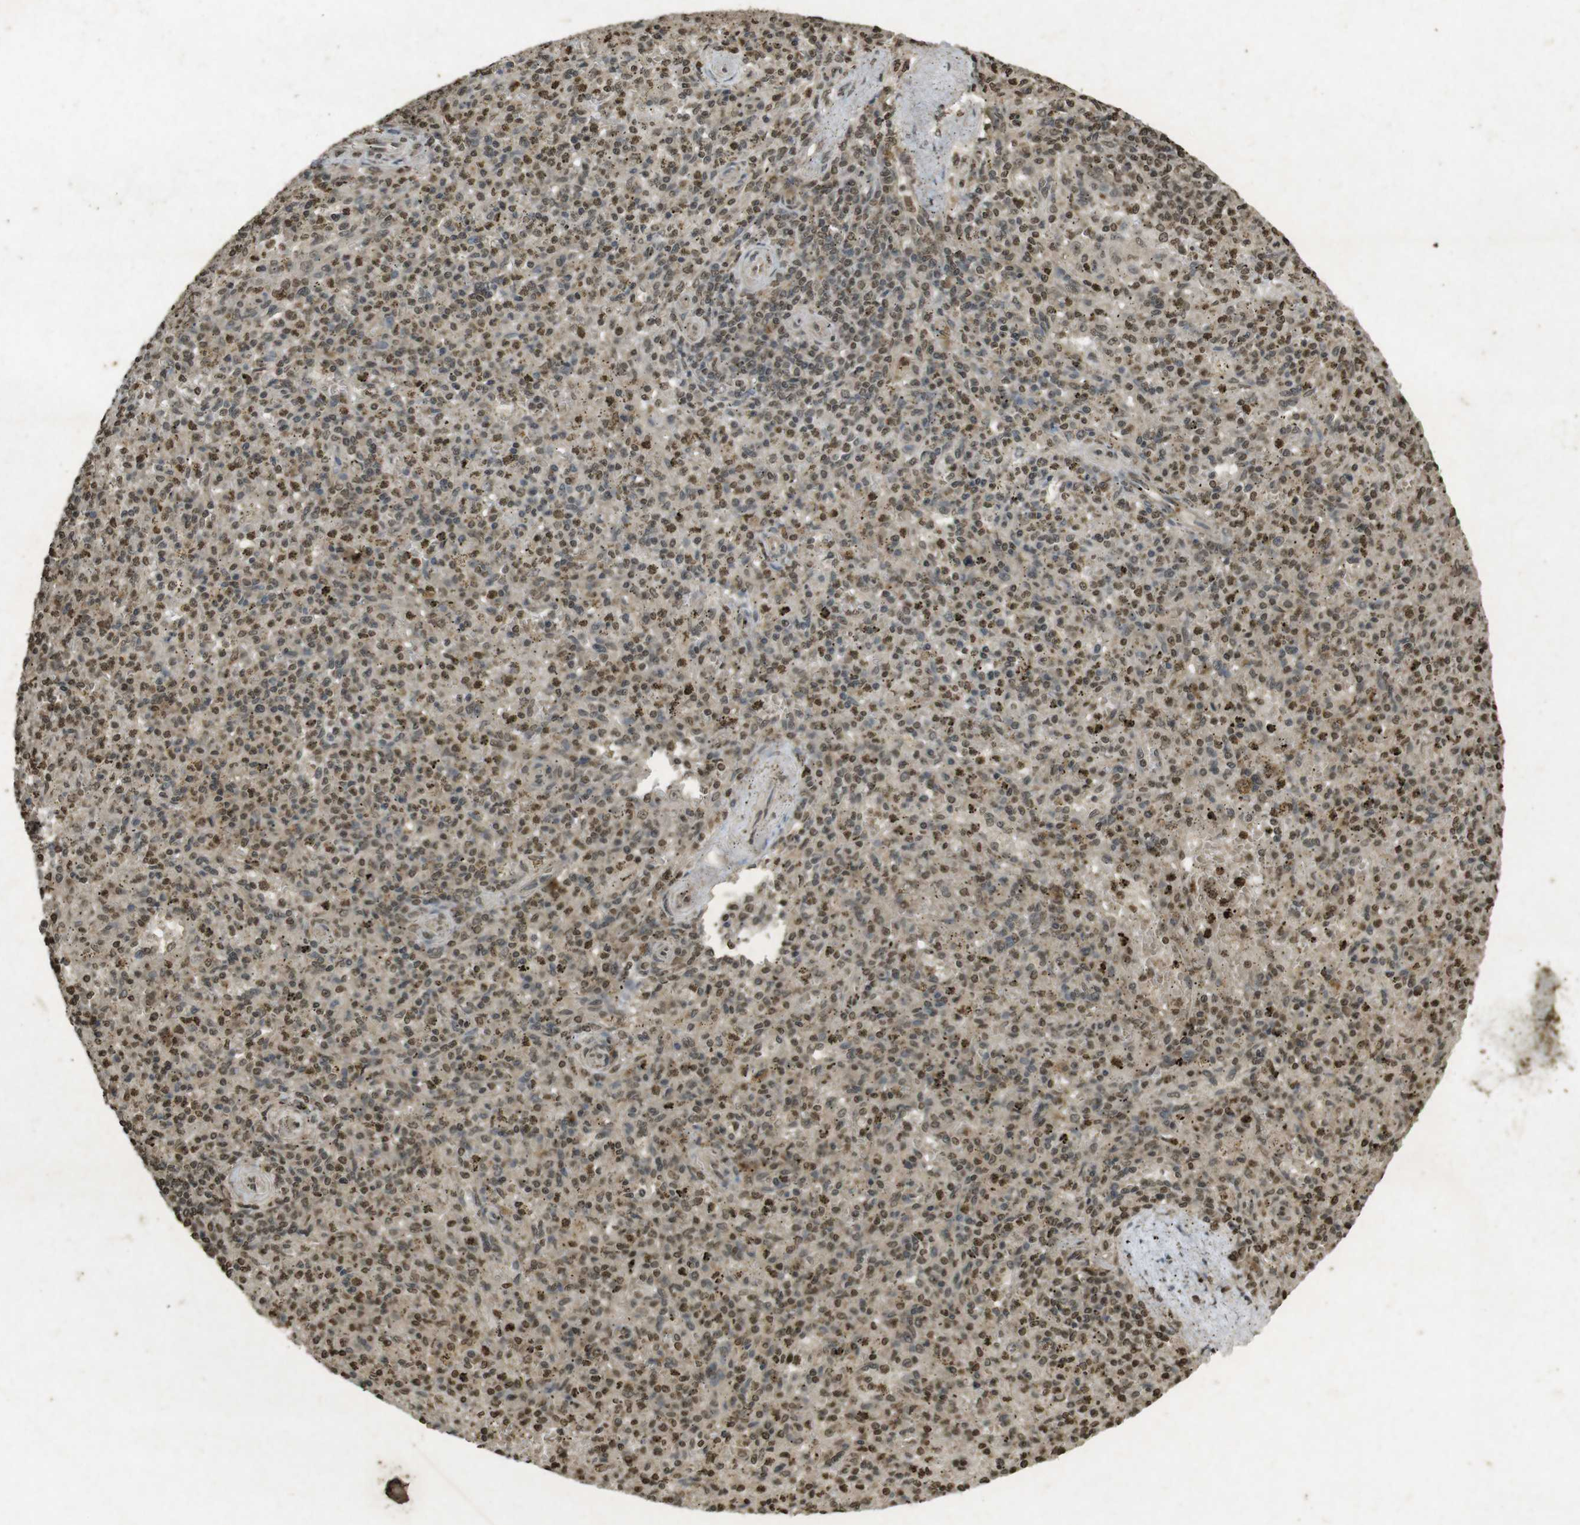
{"staining": {"intensity": "moderate", "quantity": ">75%", "location": "nuclear"}, "tissue": "spleen", "cell_type": "Cells in red pulp", "image_type": "normal", "snomed": [{"axis": "morphology", "description": "Normal tissue, NOS"}, {"axis": "topography", "description": "Spleen"}], "caption": "Immunohistochemical staining of unremarkable human spleen reveals medium levels of moderate nuclear staining in about >75% of cells in red pulp. (DAB (3,3'-diaminobenzidine) IHC, brown staining for protein, blue staining for nuclei).", "gene": "ORC4", "patient": {"sex": "male", "age": 72}}